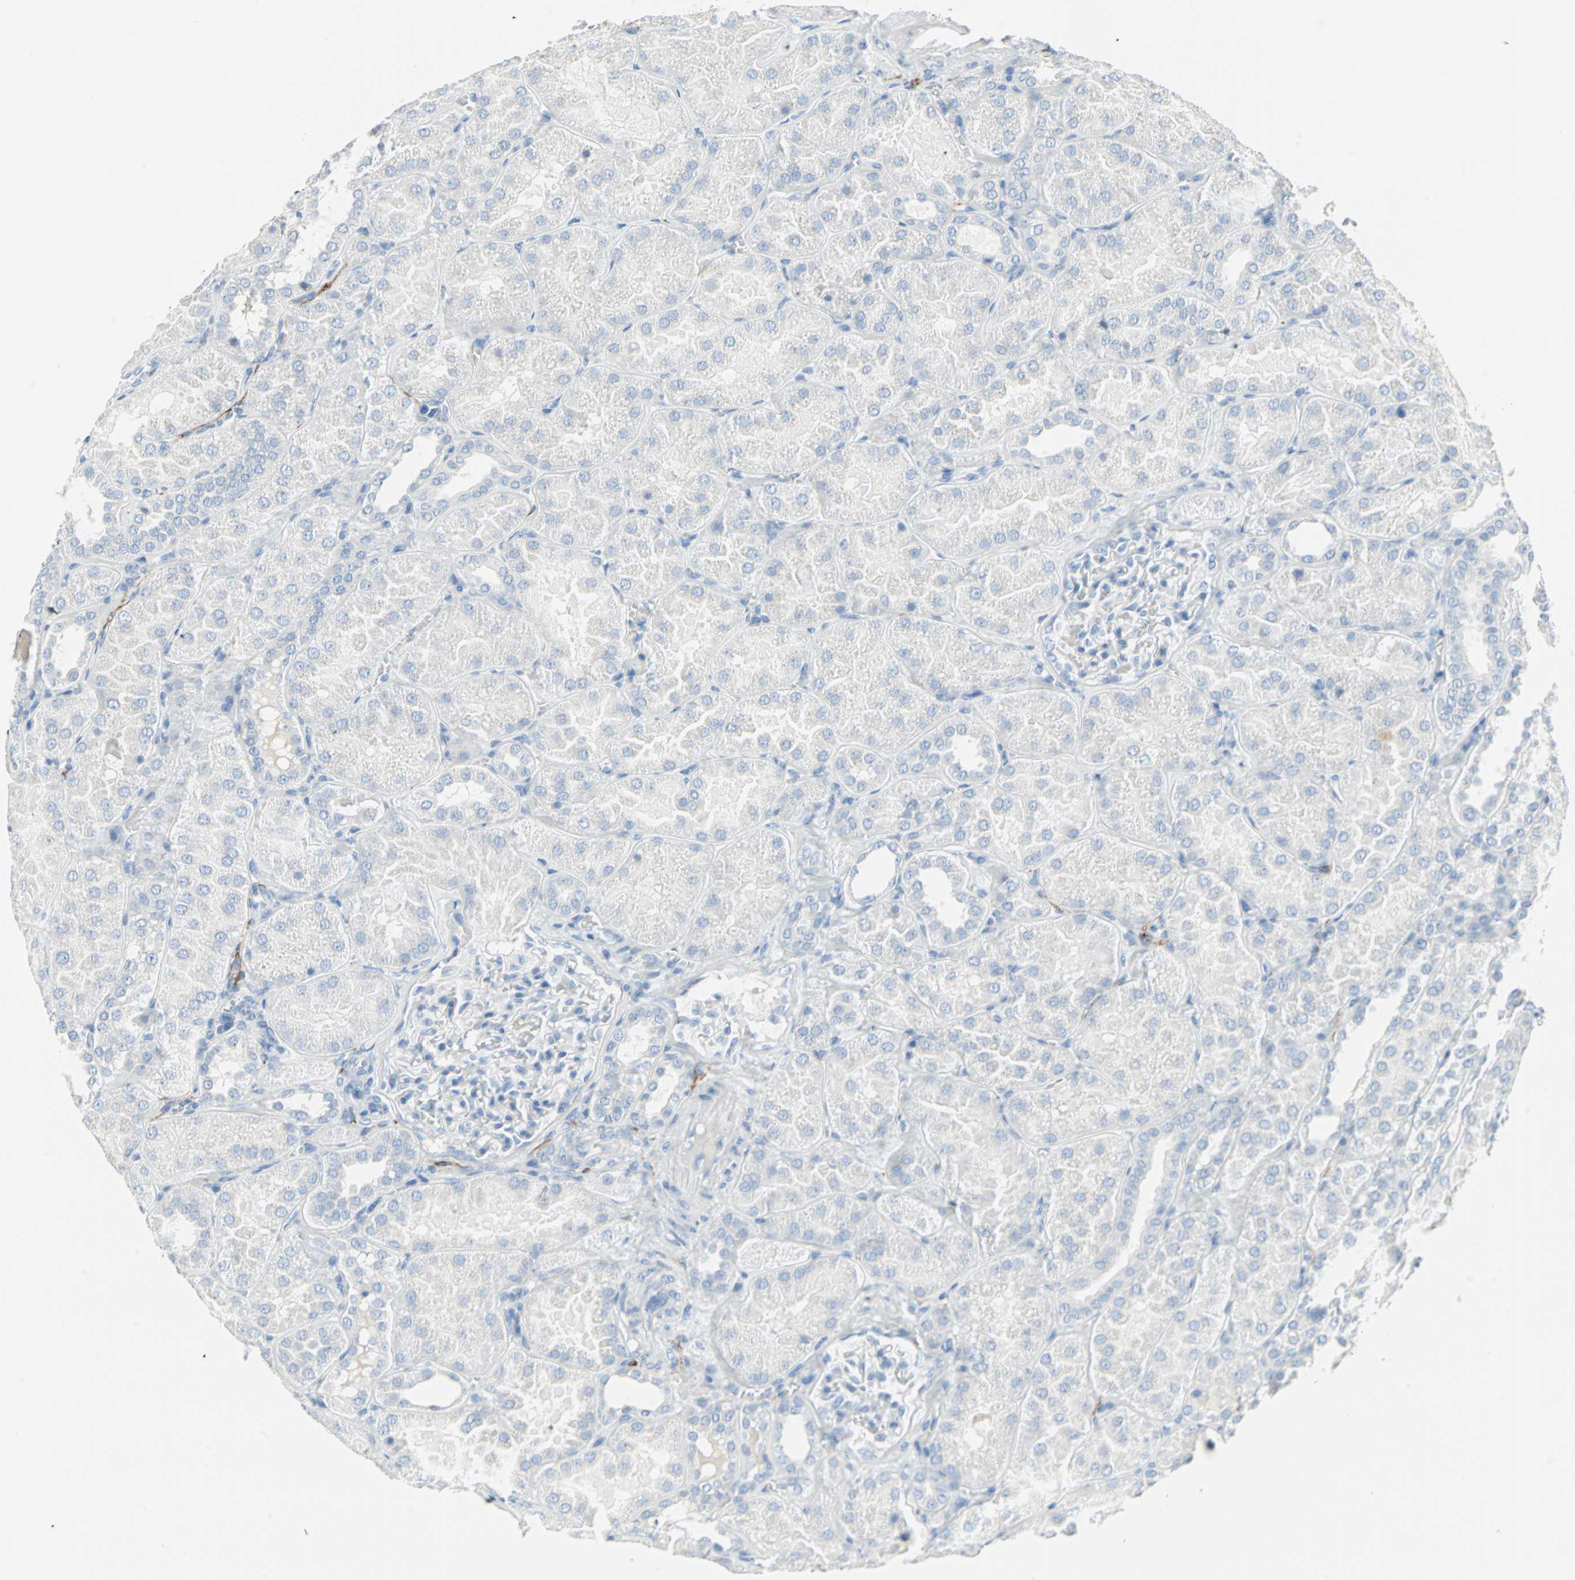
{"staining": {"intensity": "negative", "quantity": "none", "location": "none"}, "tissue": "kidney", "cell_type": "Cells in glomeruli", "image_type": "normal", "snomed": [{"axis": "morphology", "description": "Normal tissue, NOS"}, {"axis": "topography", "description": "Kidney"}], "caption": "Immunohistochemical staining of normal kidney reveals no significant expression in cells in glomeruli.", "gene": "STX1A", "patient": {"sex": "male", "age": 28}}